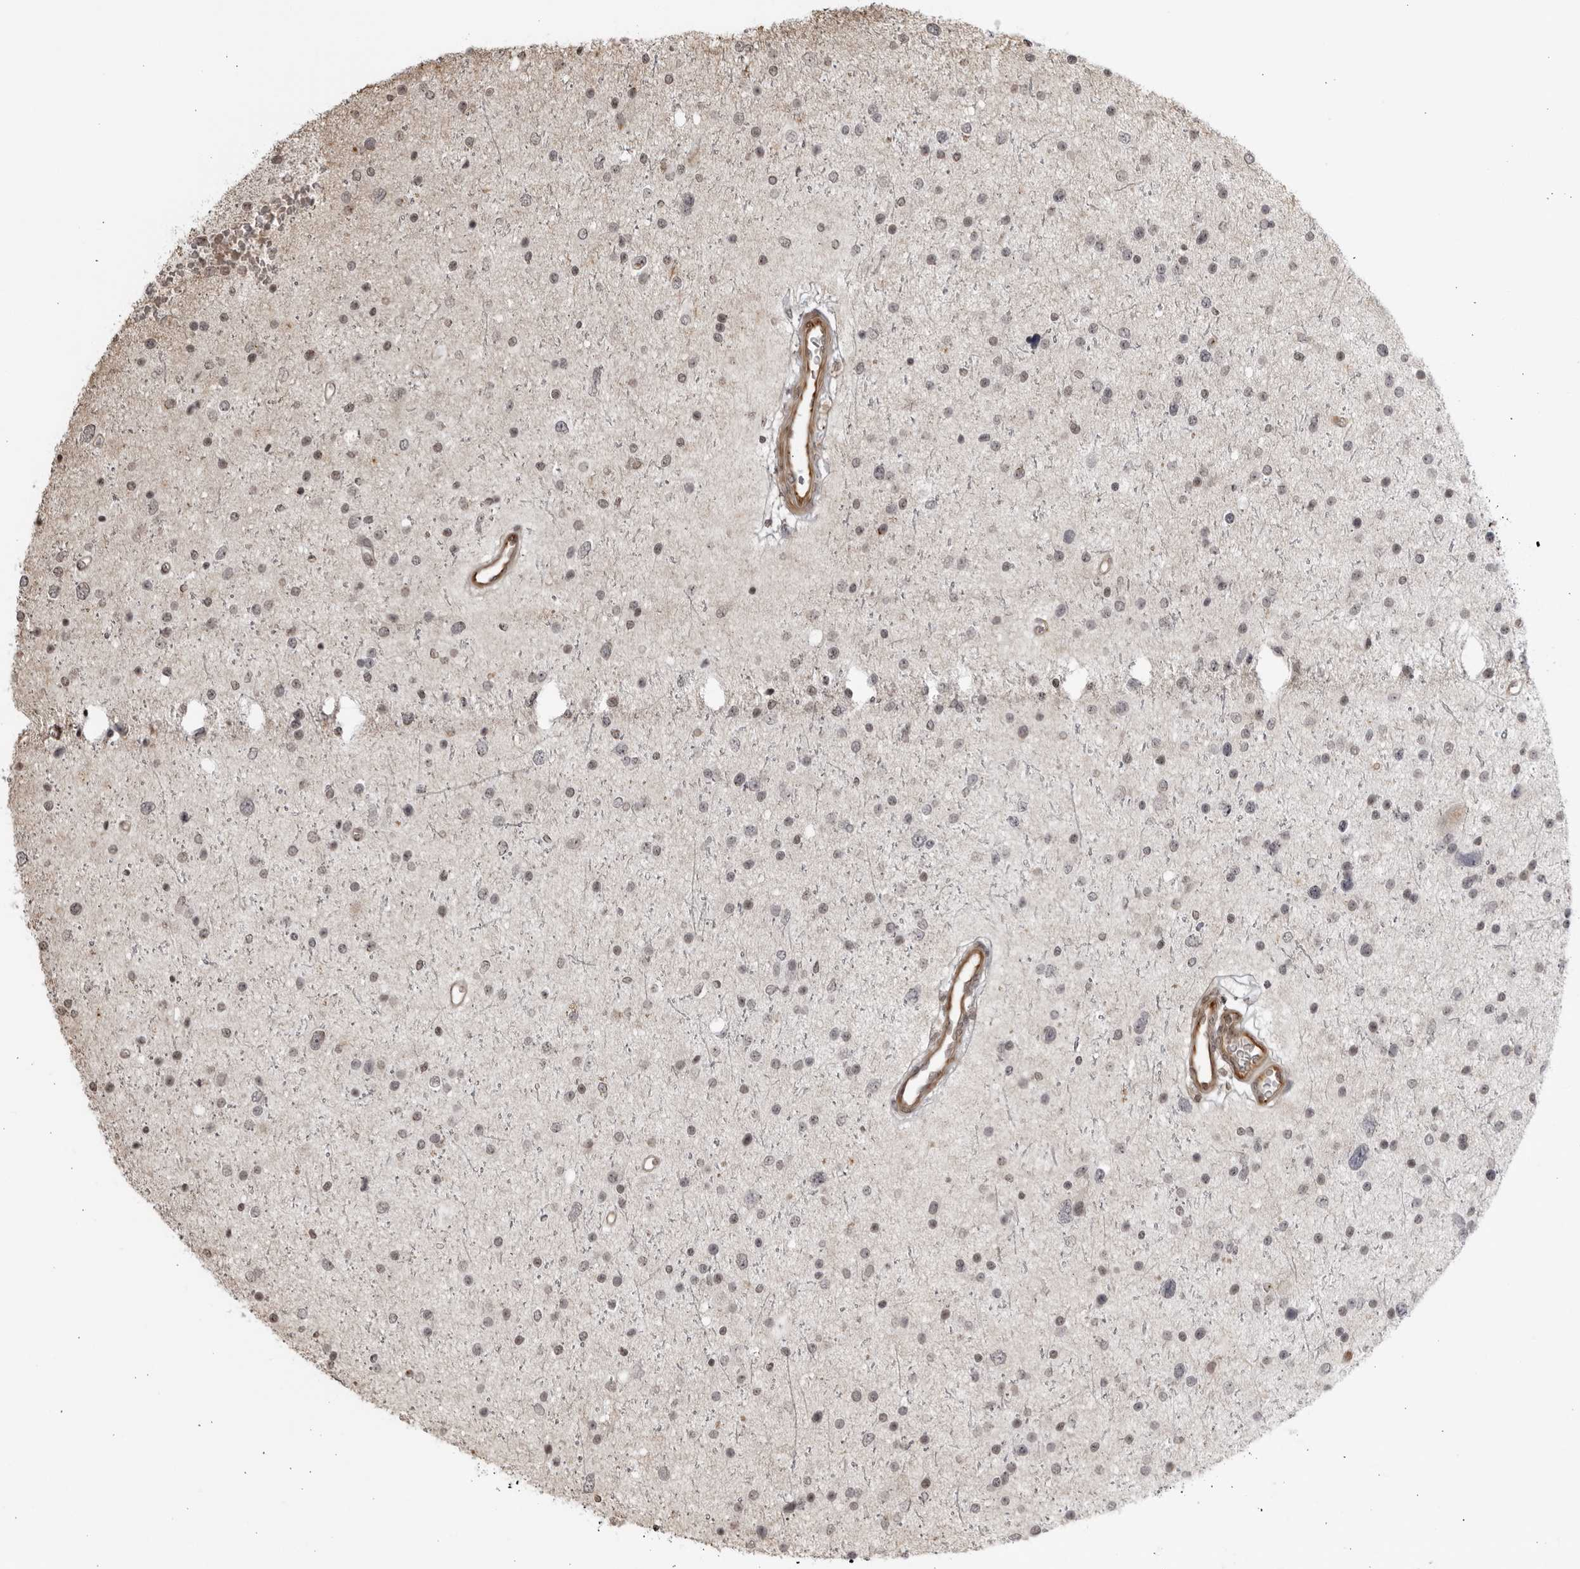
{"staining": {"intensity": "negative", "quantity": "none", "location": "none"}, "tissue": "glioma", "cell_type": "Tumor cells", "image_type": "cancer", "snomed": [{"axis": "morphology", "description": "Glioma, malignant, Low grade"}, {"axis": "topography", "description": "Brain"}], "caption": "Immunohistochemical staining of human malignant low-grade glioma reveals no significant expression in tumor cells. (DAB IHC with hematoxylin counter stain).", "gene": "TCF21", "patient": {"sex": "female", "age": 37}}